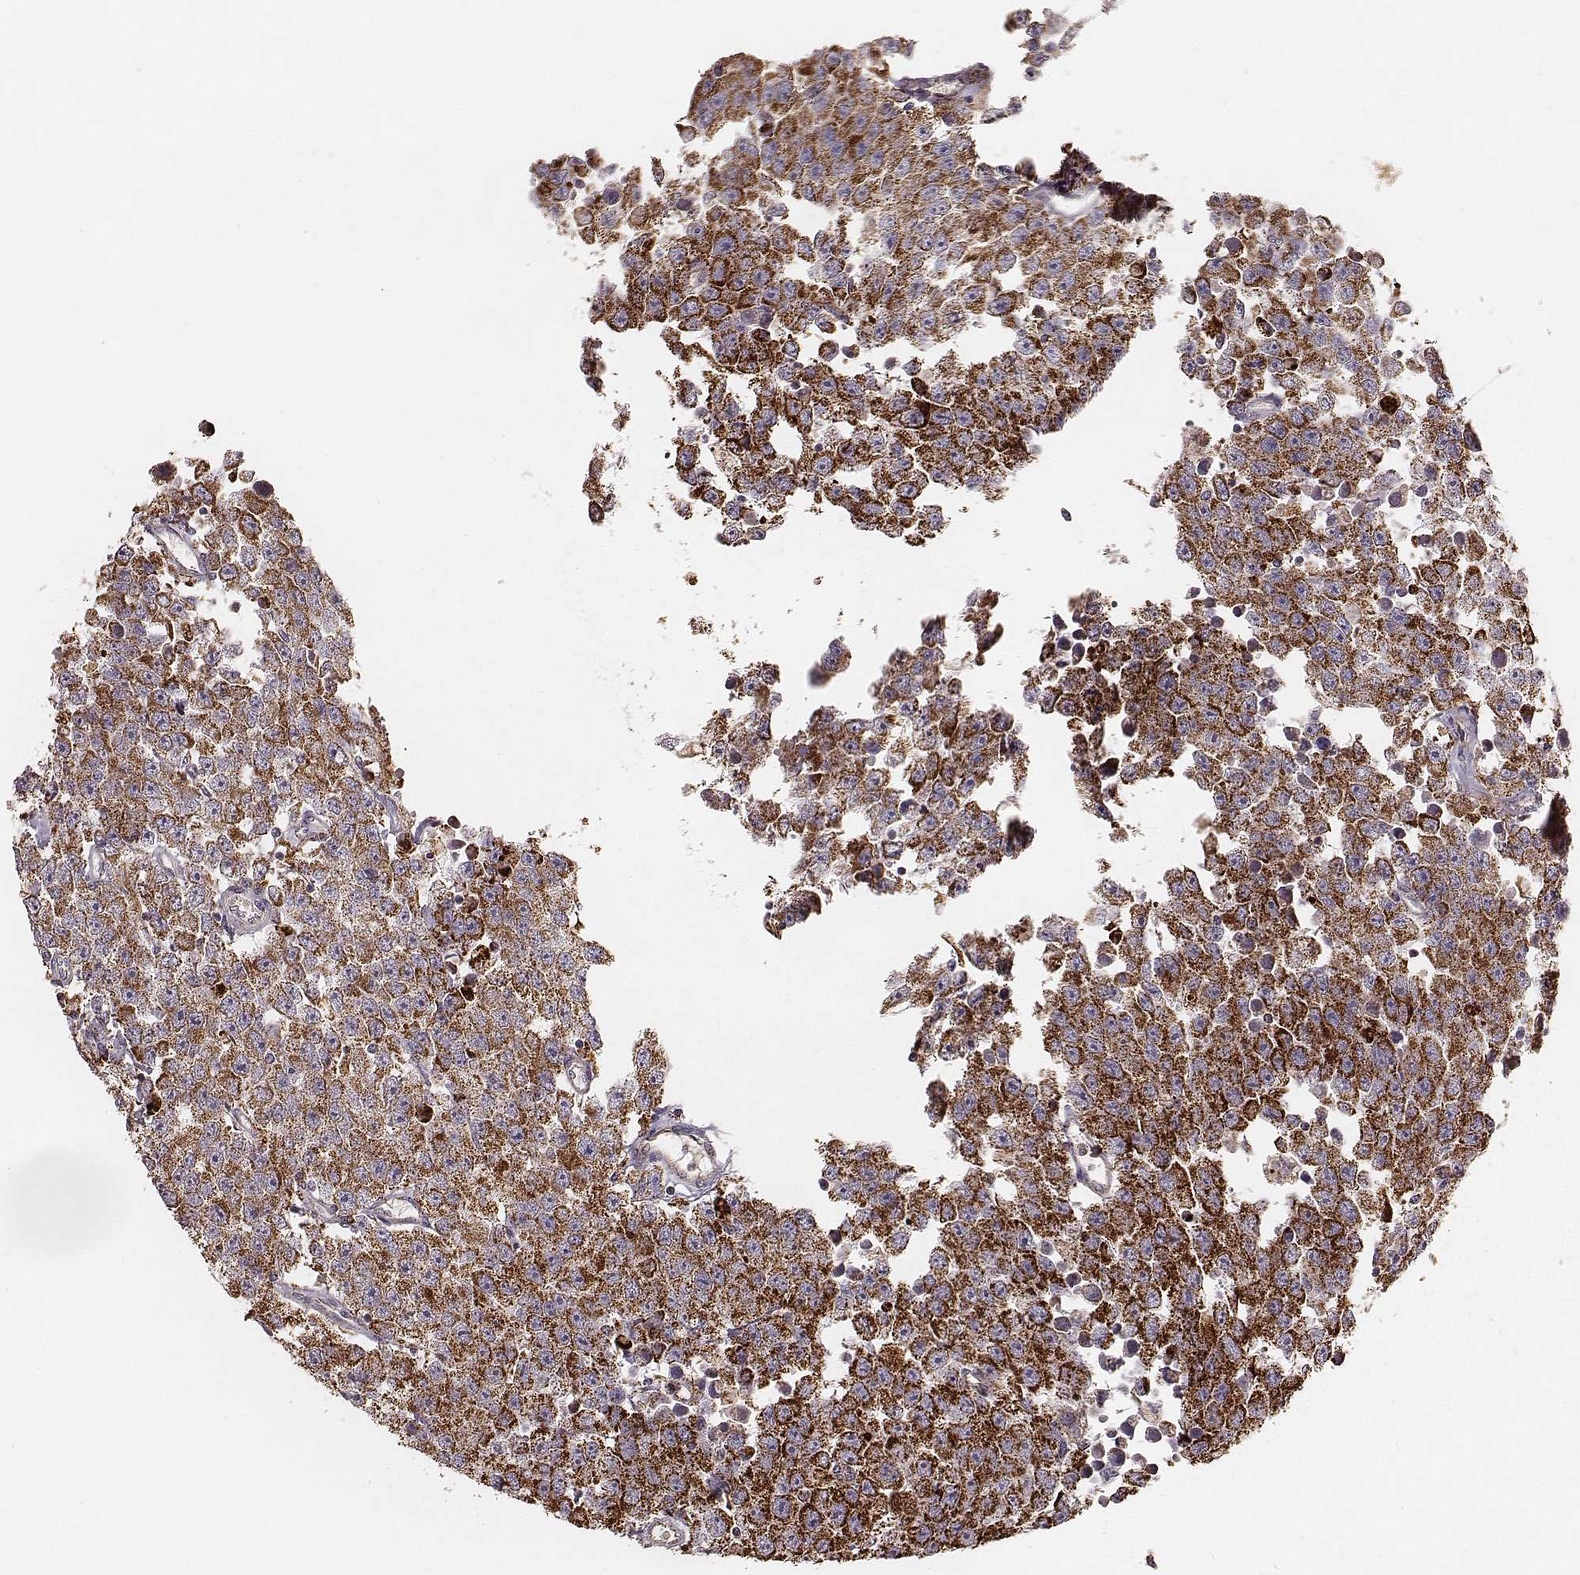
{"staining": {"intensity": "strong", "quantity": ">75%", "location": "cytoplasmic/membranous"}, "tissue": "testis cancer", "cell_type": "Tumor cells", "image_type": "cancer", "snomed": [{"axis": "morphology", "description": "Seminoma, NOS"}, {"axis": "topography", "description": "Testis"}], "caption": "This is an image of IHC staining of seminoma (testis), which shows strong expression in the cytoplasmic/membranous of tumor cells.", "gene": "TUFM", "patient": {"sex": "male", "age": 52}}